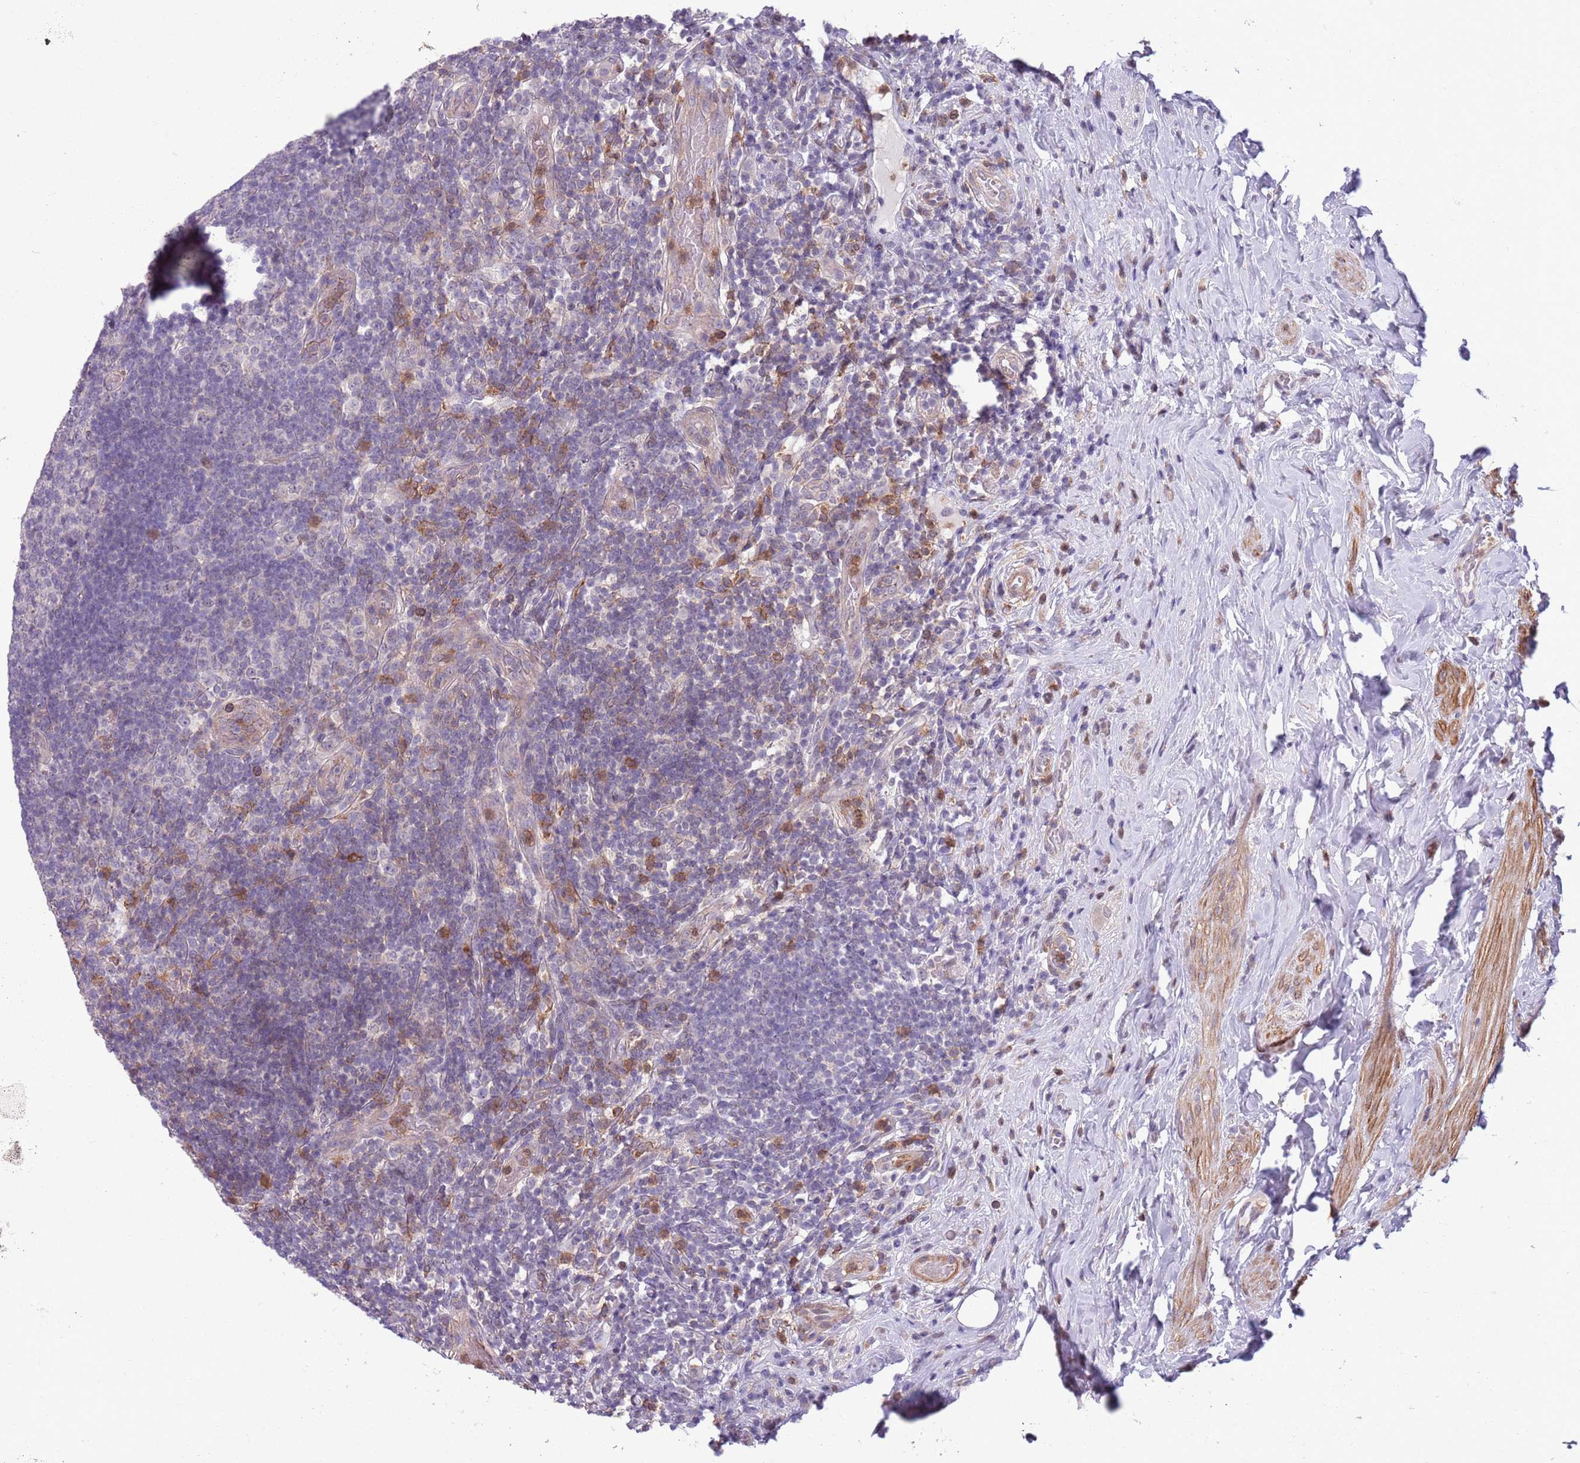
{"staining": {"intensity": "weak", "quantity": "25%-75%", "location": "cytoplasmic/membranous"}, "tissue": "appendix", "cell_type": "Glandular cells", "image_type": "normal", "snomed": [{"axis": "morphology", "description": "Normal tissue, NOS"}, {"axis": "topography", "description": "Appendix"}], "caption": "Appendix stained with DAB (3,3'-diaminobenzidine) immunohistochemistry (IHC) exhibits low levels of weak cytoplasmic/membranous positivity in approximately 25%-75% of glandular cells.", "gene": "JAML", "patient": {"sex": "female", "age": 43}}